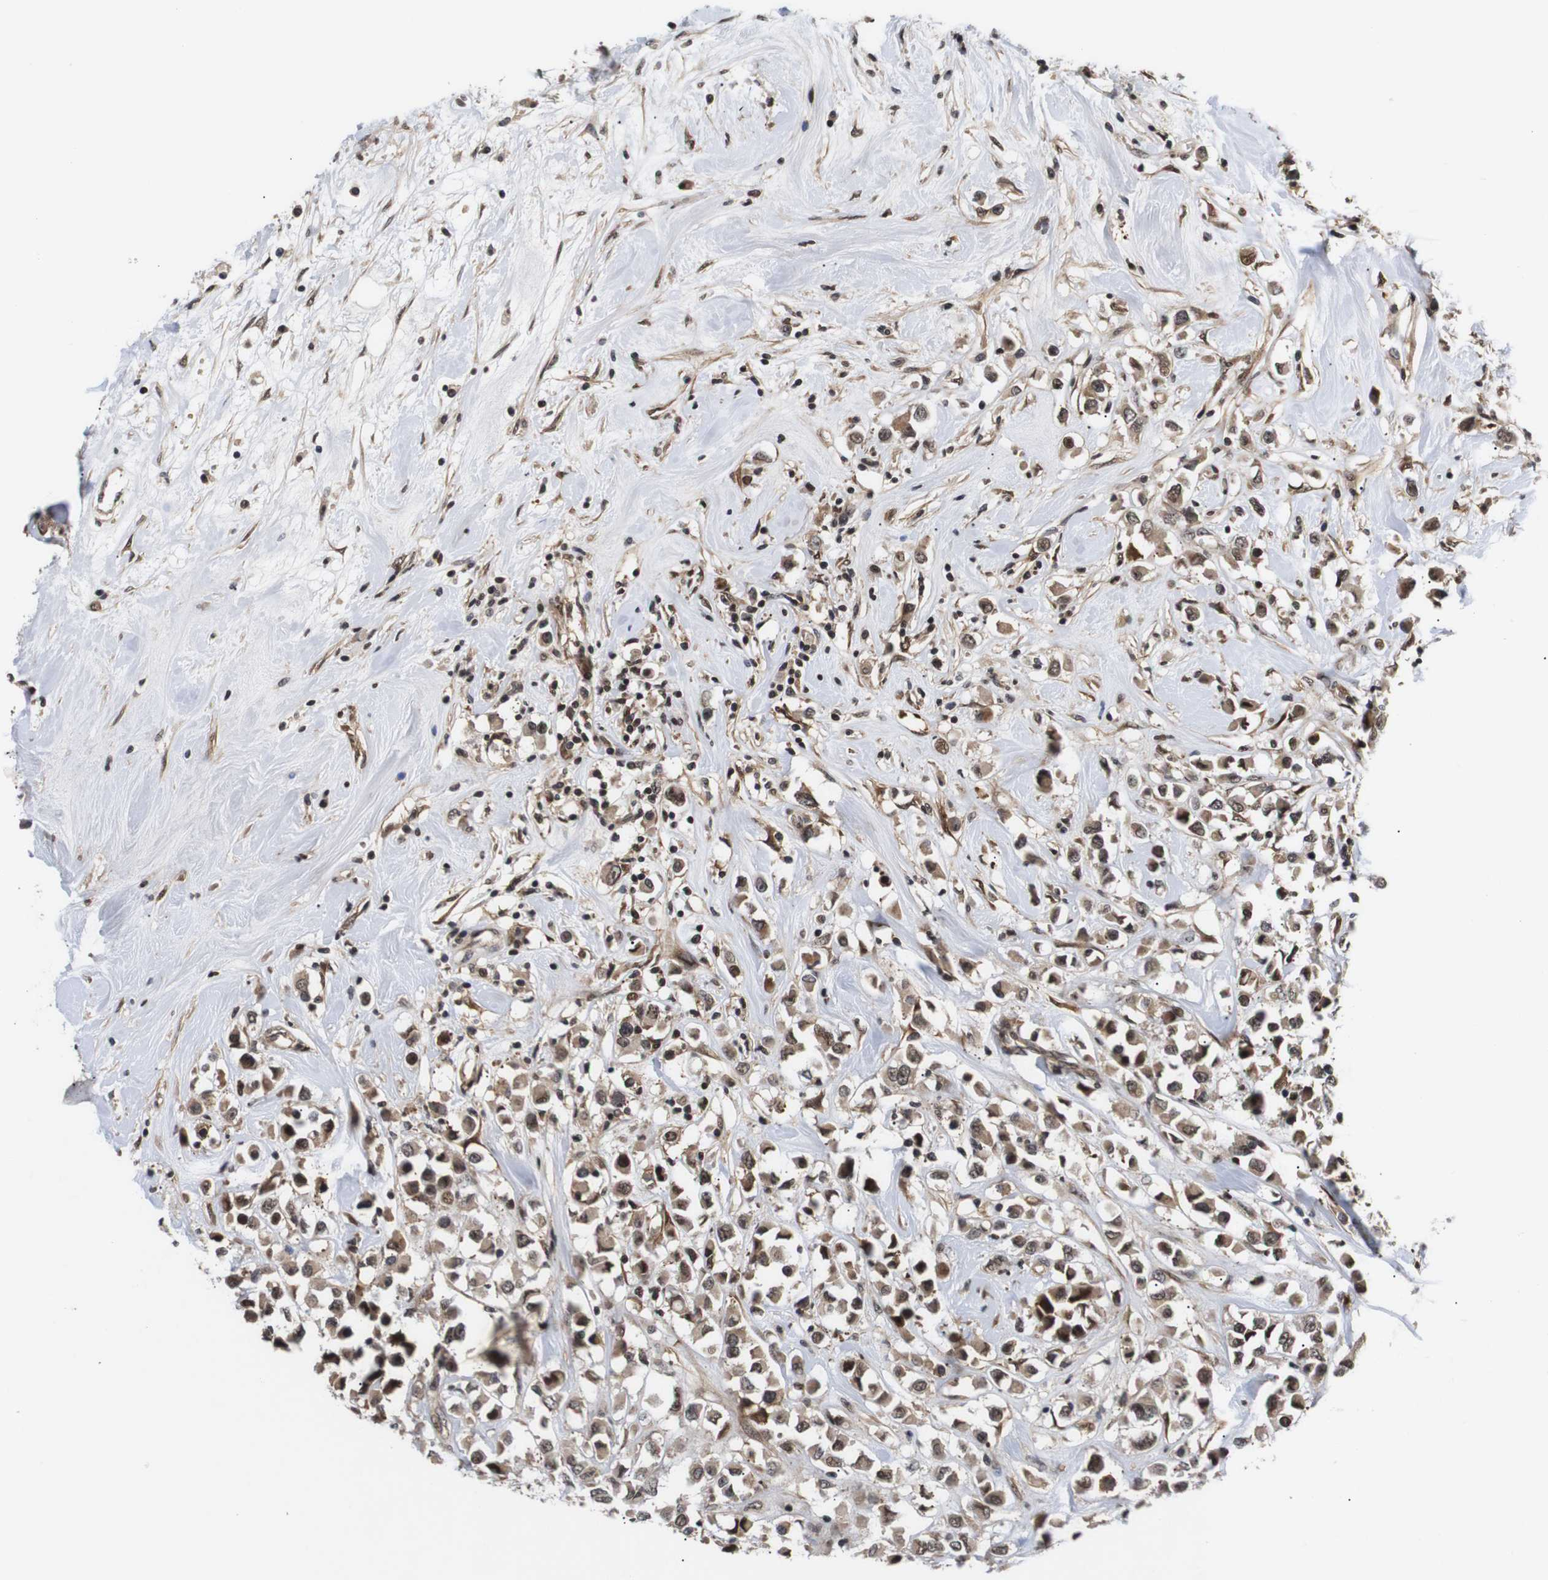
{"staining": {"intensity": "moderate", "quantity": ">75%", "location": "cytoplasmic/membranous,nuclear"}, "tissue": "breast cancer", "cell_type": "Tumor cells", "image_type": "cancer", "snomed": [{"axis": "morphology", "description": "Duct carcinoma"}, {"axis": "topography", "description": "Breast"}], "caption": "Immunohistochemical staining of human breast cancer reveals medium levels of moderate cytoplasmic/membranous and nuclear protein positivity in about >75% of tumor cells. The staining is performed using DAB (3,3'-diaminobenzidine) brown chromogen to label protein expression. The nuclei are counter-stained blue using hematoxylin.", "gene": "KIF23", "patient": {"sex": "female", "age": 61}}